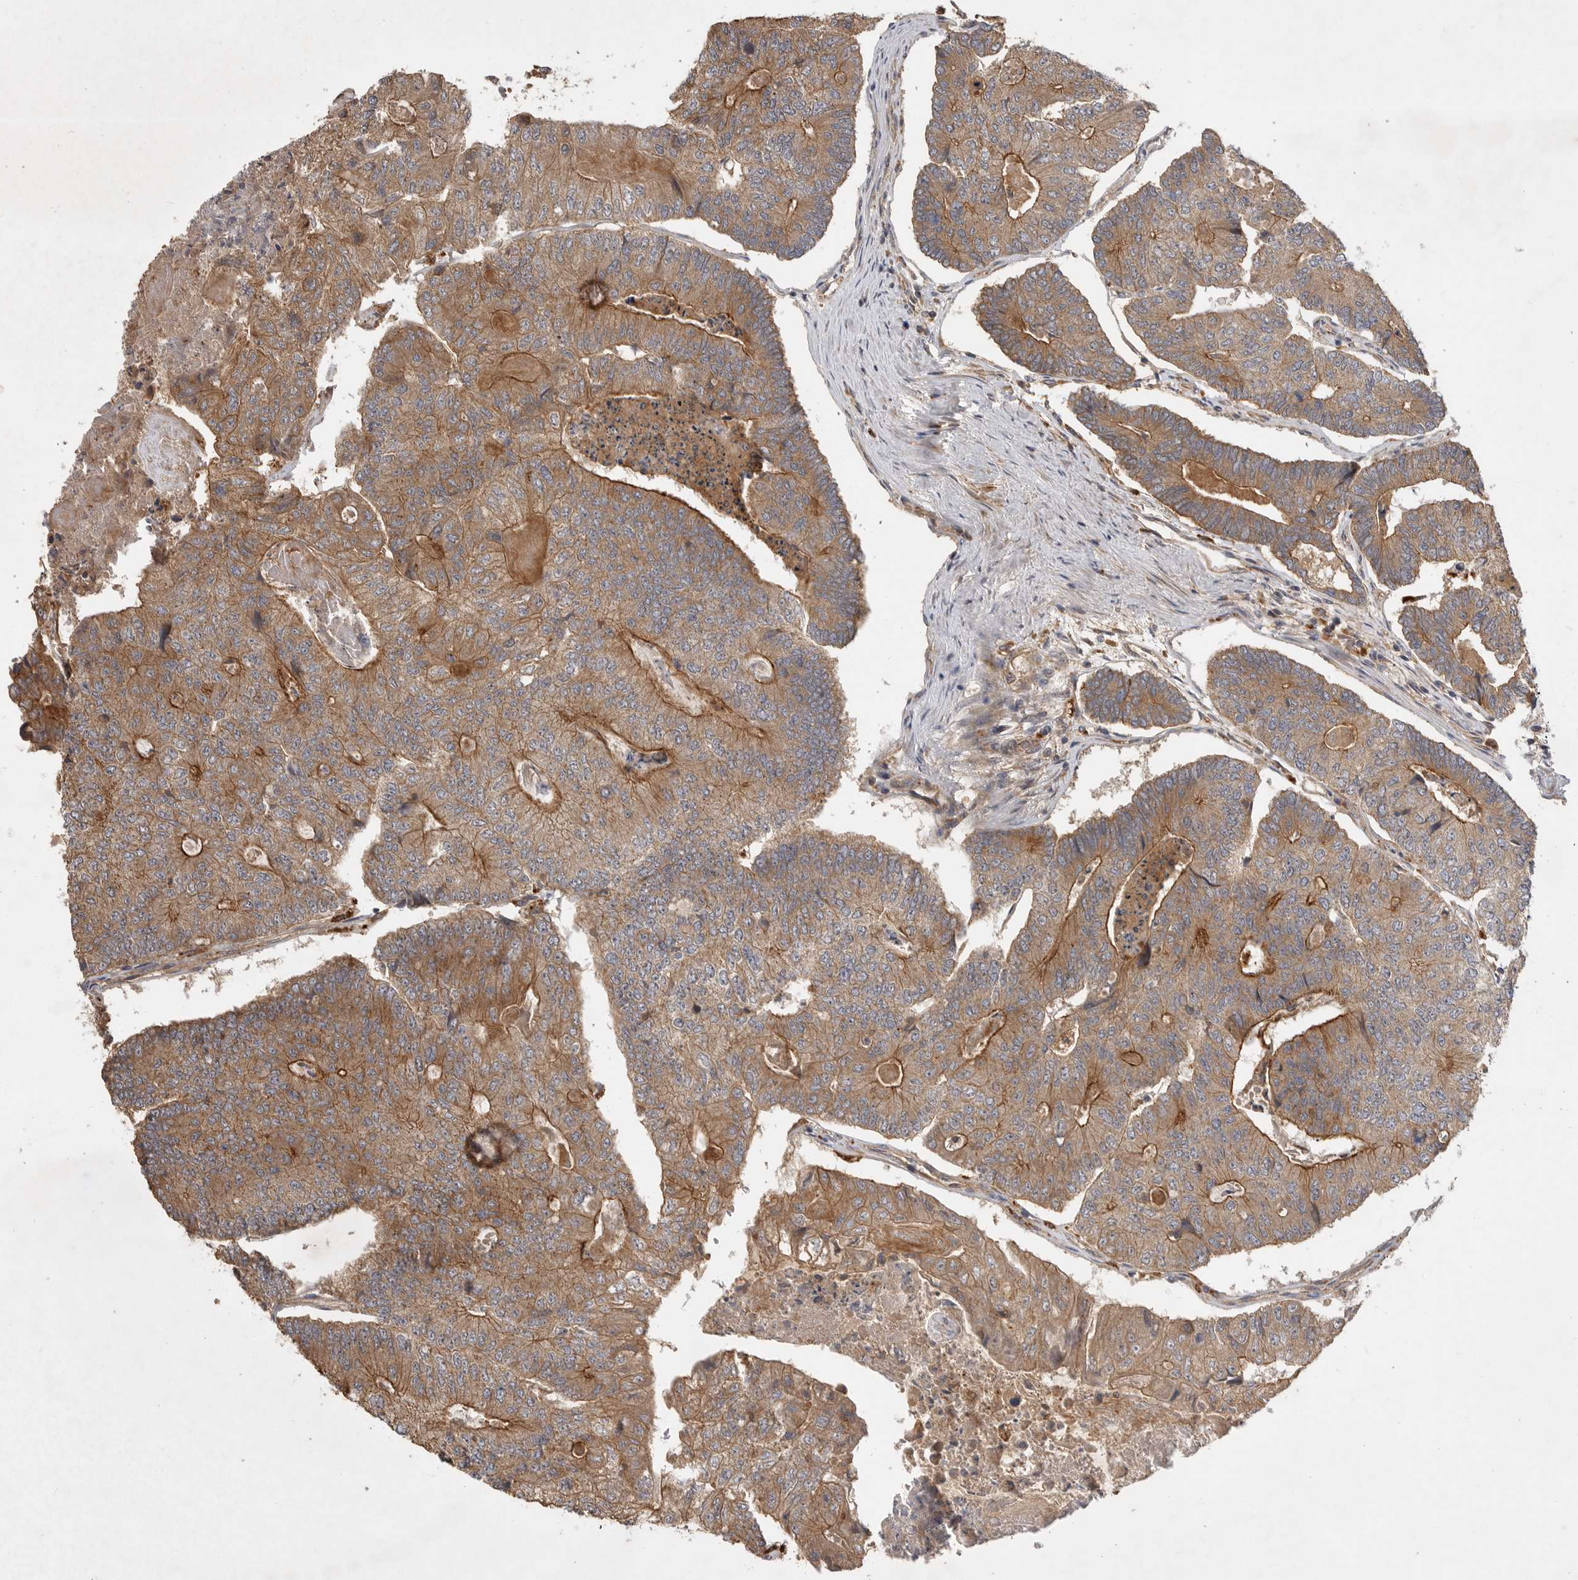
{"staining": {"intensity": "moderate", "quantity": ">75%", "location": "cytoplasmic/membranous"}, "tissue": "colorectal cancer", "cell_type": "Tumor cells", "image_type": "cancer", "snomed": [{"axis": "morphology", "description": "Adenocarcinoma, NOS"}, {"axis": "topography", "description": "Colon"}], "caption": "Tumor cells reveal medium levels of moderate cytoplasmic/membranous staining in approximately >75% of cells in human colorectal cancer.", "gene": "ZNF232", "patient": {"sex": "female", "age": 67}}